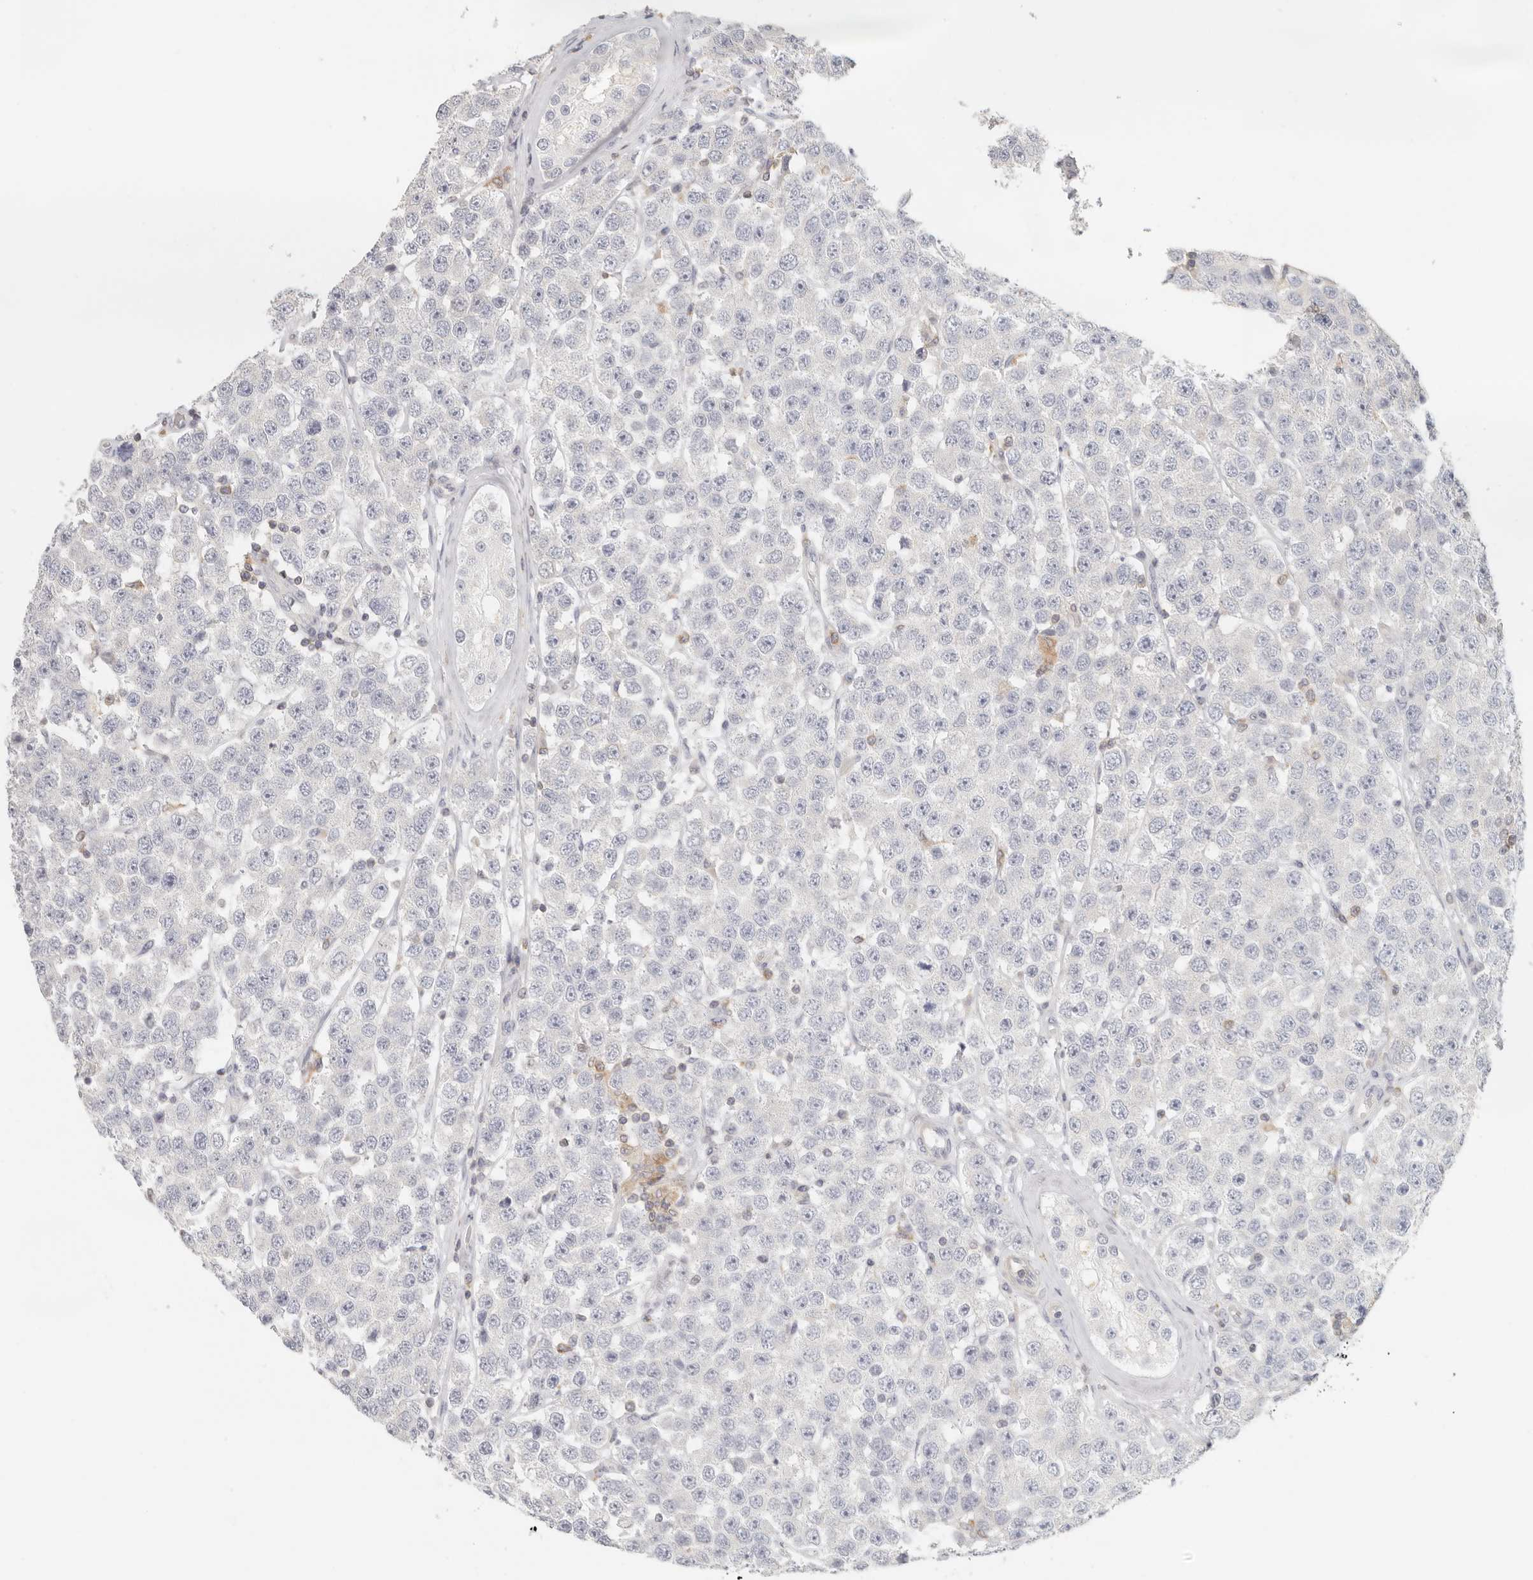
{"staining": {"intensity": "negative", "quantity": "none", "location": "none"}, "tissue": "testis cancer", "cell_type": "Tumor cells", "image_type": "cancer", "snomed": [{"axis": "morphology", "description": "Seminoma, NOS"}, {"axis": "topography", "description": "Testis"}], "caption": "There is no significant staining in tumor cells of seminoma (testis).", "gene": "ANXA9", "patient": {"sex": "male", "age": 28}}